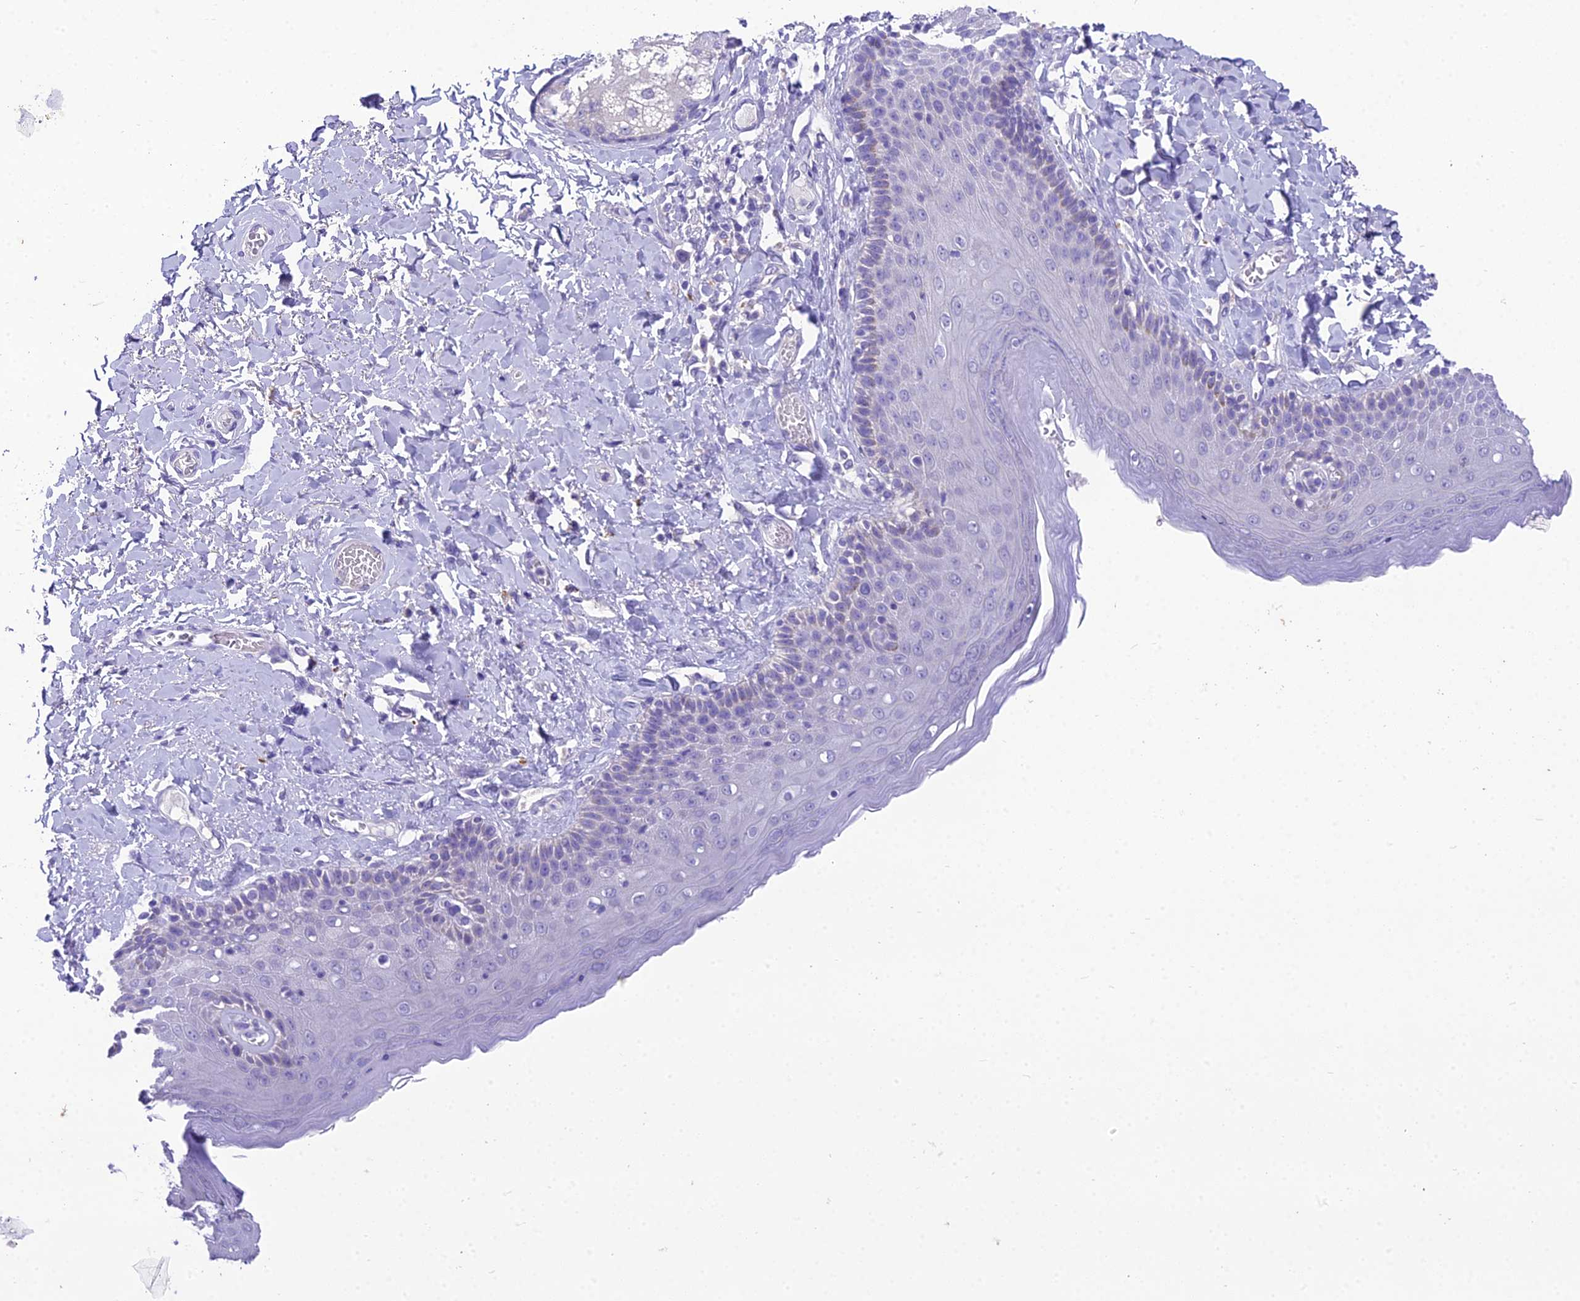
{"staining": {"intensity": "negative", "quantity": "none", "location": "none"}, "tissue": "skin", "cell_type": "Epidermal cells", "image_type": "normal", "snomed": [{"axis": "morphology", "description": "Normal tissue, NOS"}, {"axis": "topography", "description": "Anal"}], "caption": "Histopathology image shows no significant protein staining in epidermal cells of benign skin.", "gene": "MIIP", "patient": {"sex": "male", "age": 69}}